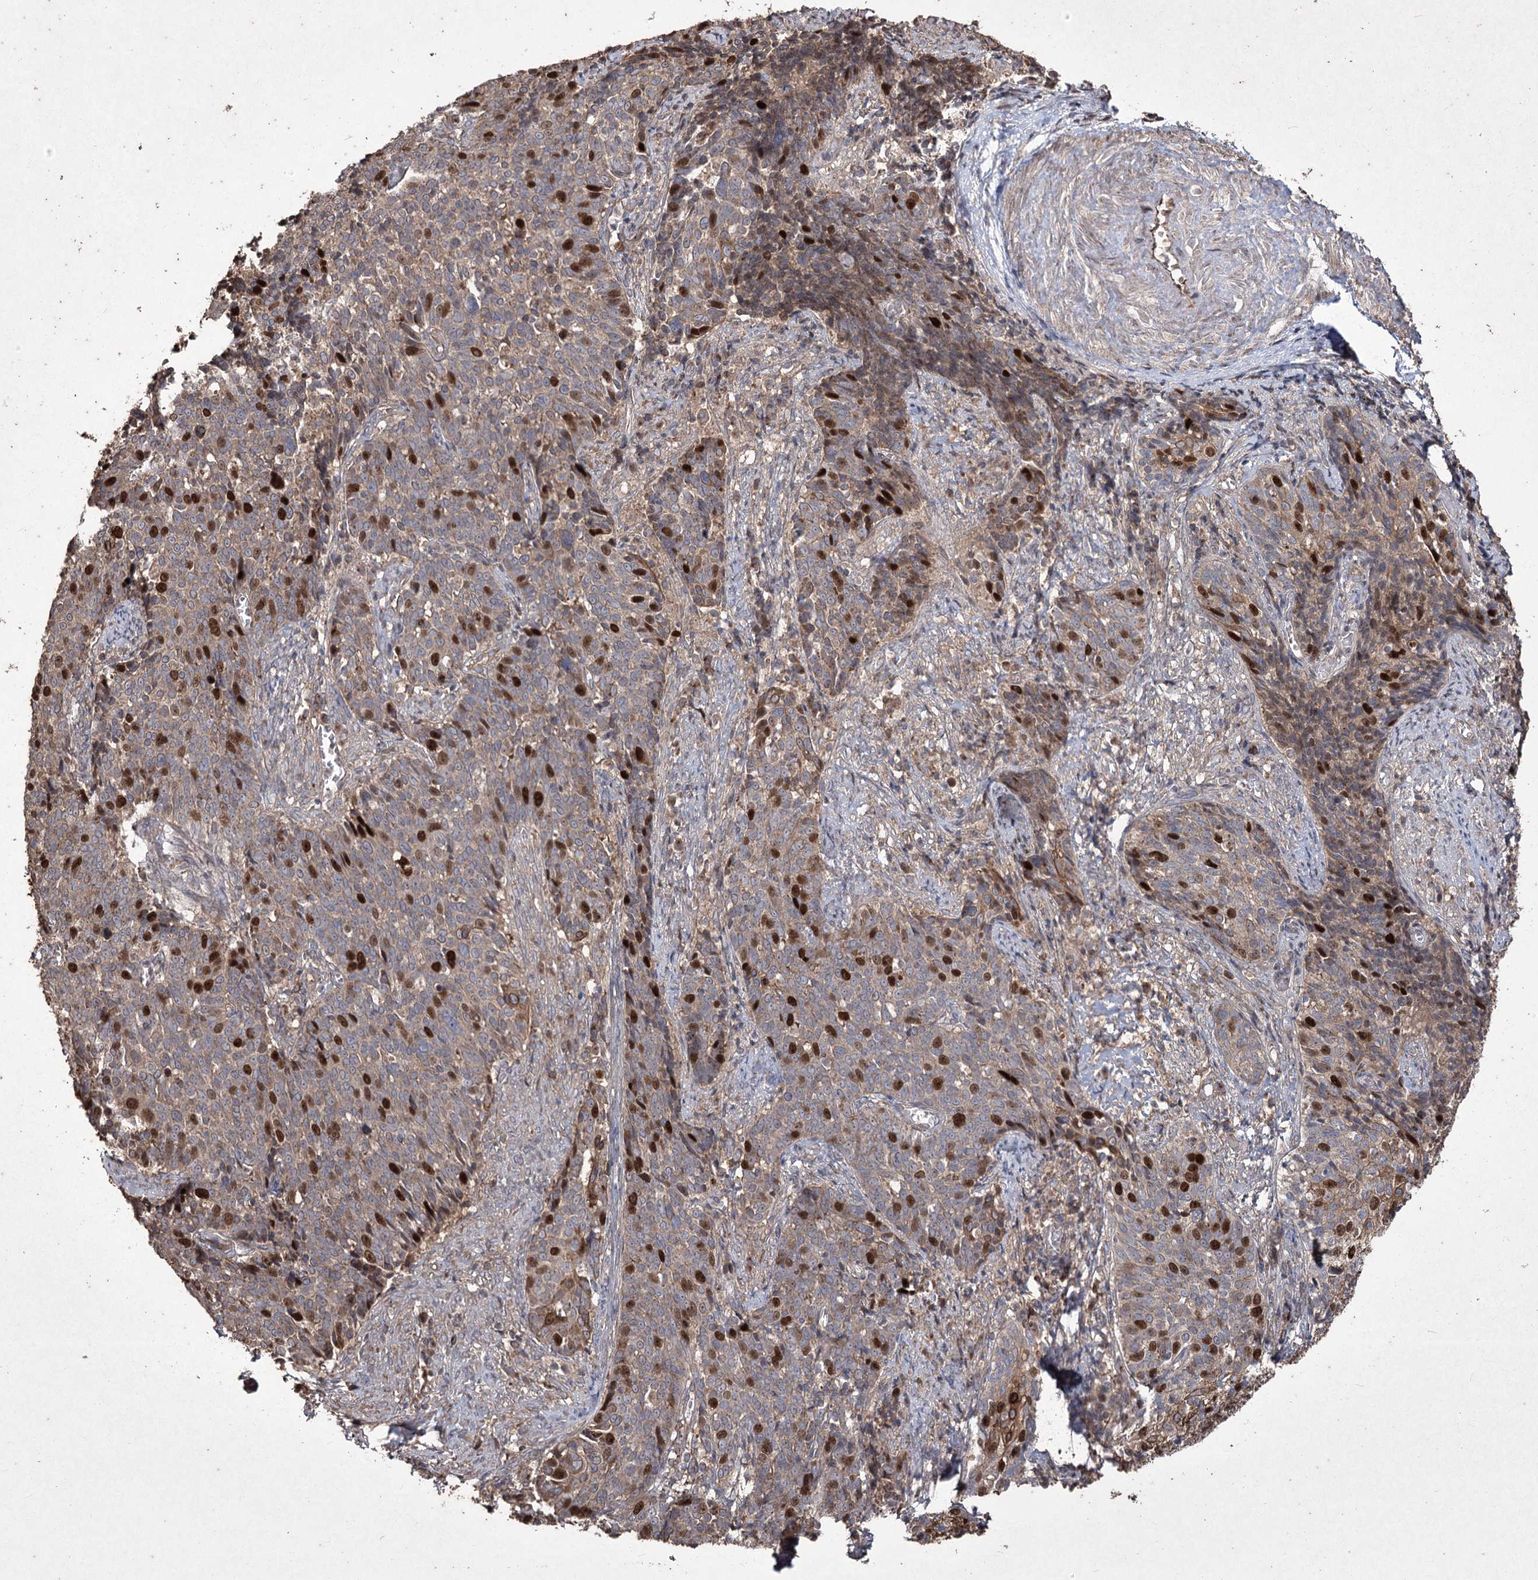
{"staining": {"intensity": "strong", "quantity": "25%-75%", "location": "nuclear"}, "tissue": "cervical cancer", "cell_type": "Tumor cells", "image_type": "cancer", "snomed": [{"axis": "morphology", "description": "Squamous cell carcinoma, NOS"}, {"axis": "topography", "description": "Cervix"}], "caption": "A high amount of strong nuclear expression is present in approximately 25%-75% of tumor cells in cervical cancer tissue. Immunohistochemistry stains the protein in brown and the nuclei are stained blue.", "gene": "PRC1", "patient": {"sex": "female", "age": 39}}